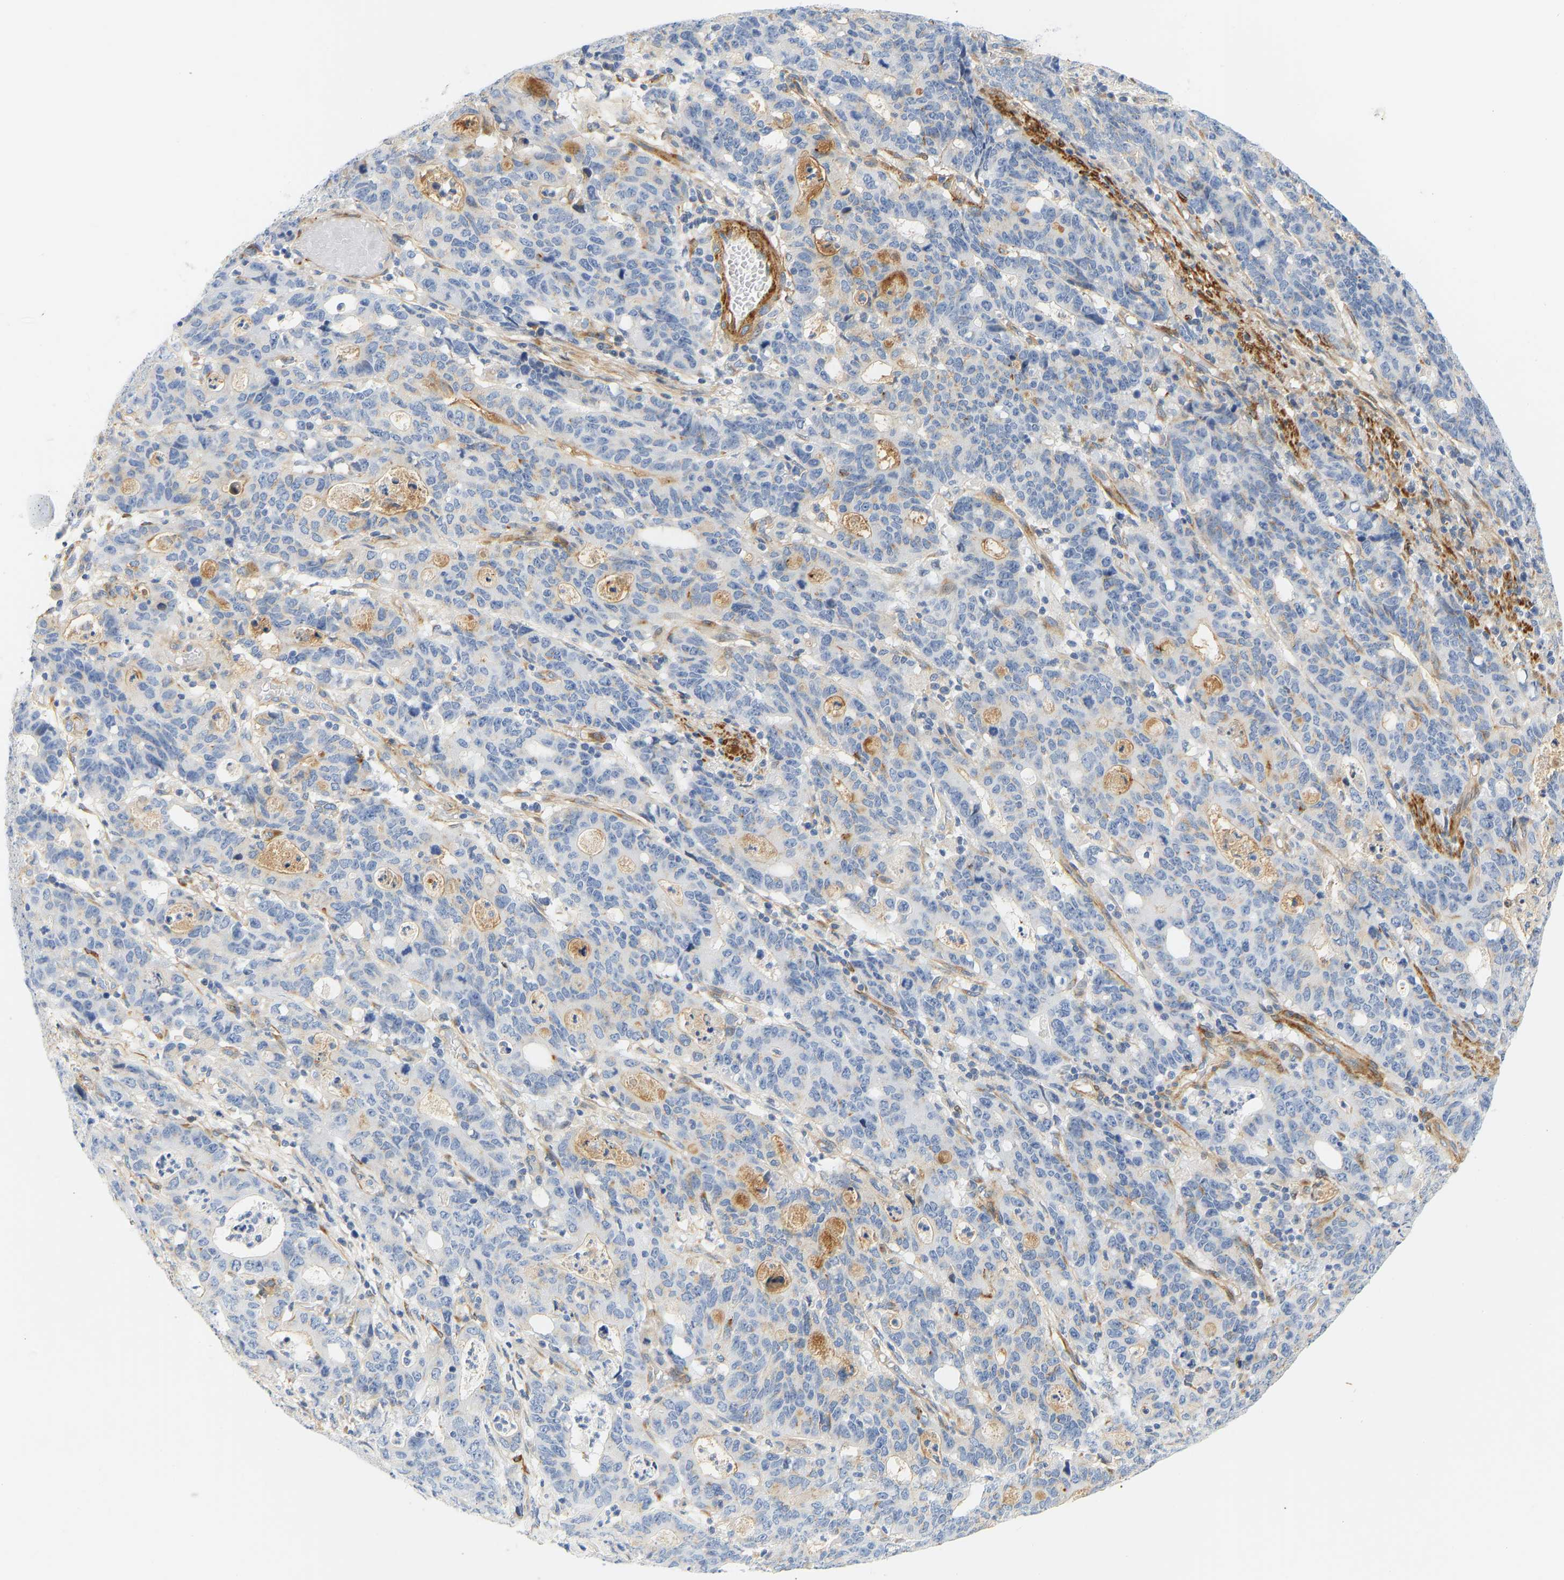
{"staining": {"intensity": "negative", "quantity": "none", "location": "none"}, "tissue": "stomach cancer", "cell_type": "Tumor cells", "image_type": "cancer", "snomed": [{"axis": "morphology", "description": "Adenocarcinoma, NOS"}, {"axis": "topography", "description": "Stomach, upper"}], "caption": "High power microscopy photomicrograph of an IHC image of stomach adenocarcinoma, revealing no significant expression in tumor cells.", "gene": "SLC30A7", "patient": {"sex": "male", "age": 69}}